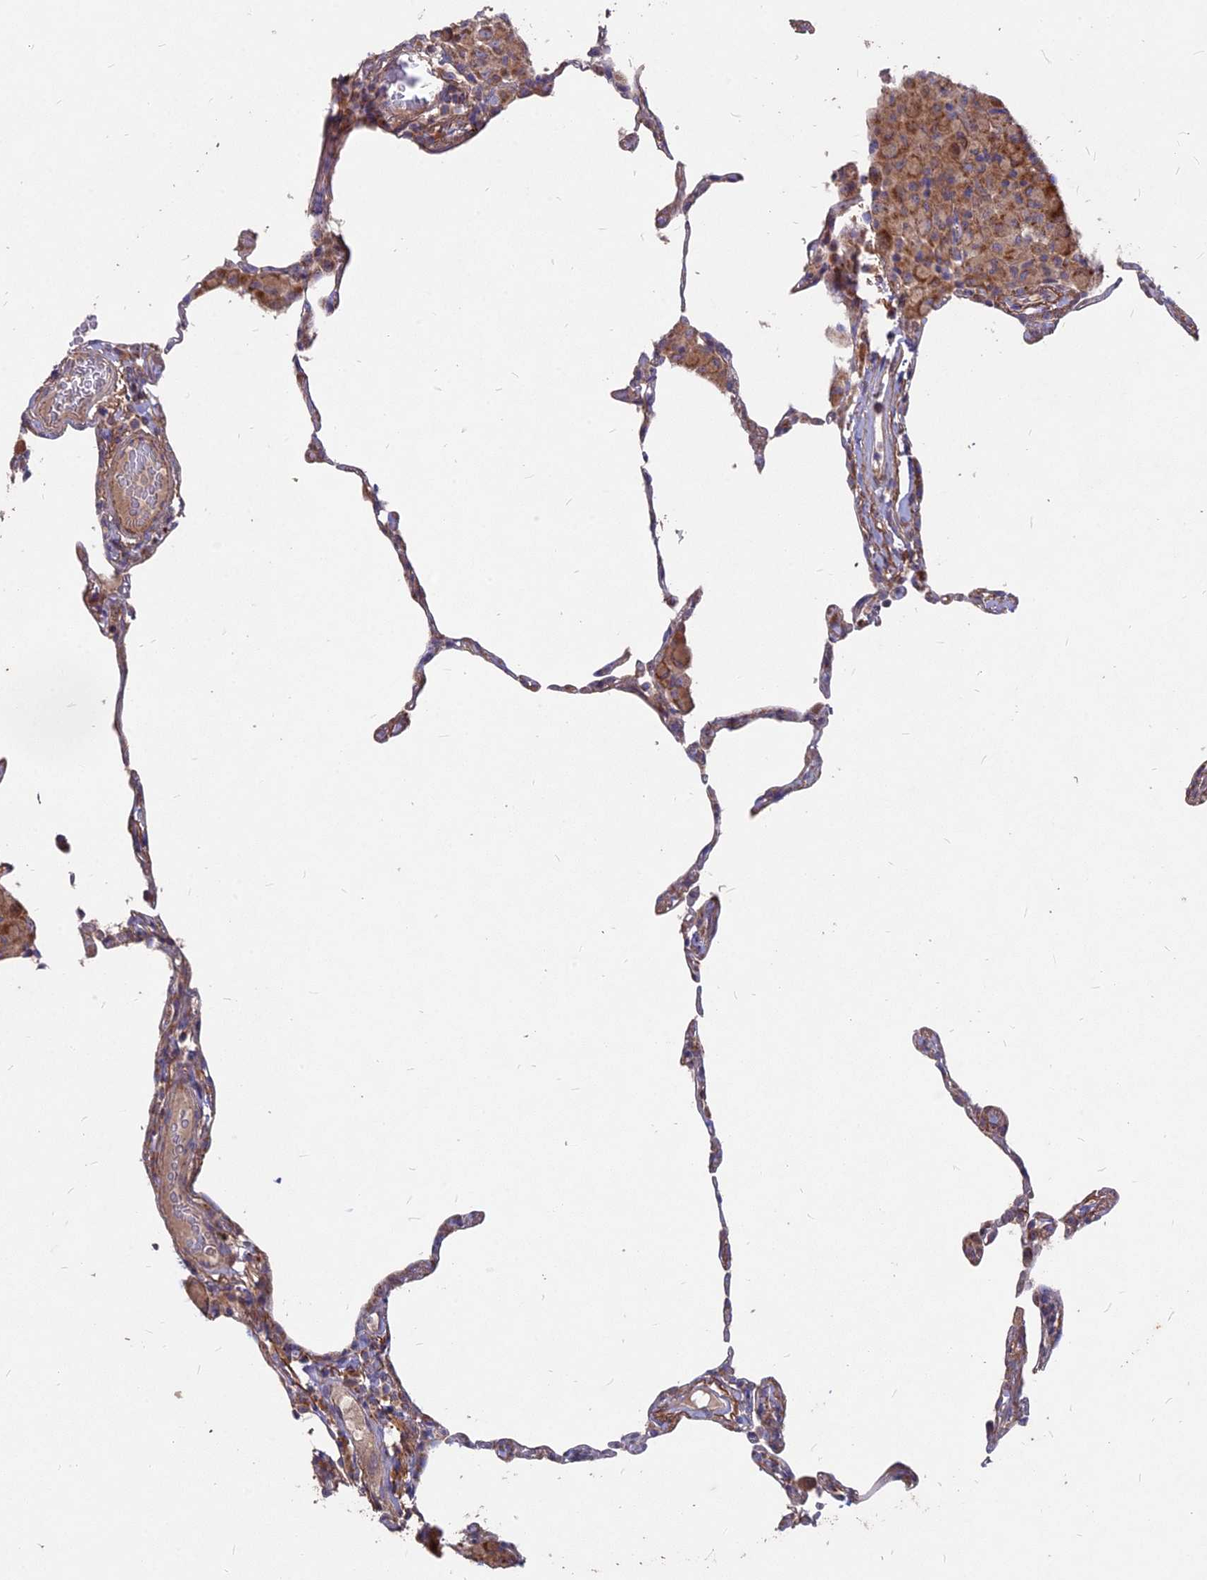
{"staining": {"intensity": "weak", "quantity": ">75%", "location": "cytoplasmic/membranous"}, "tissue": "lung", "cell_type": "Alveolar cells", "image_type": "normal", "snomed": [{"axis": "morphology", "description": "Normal tissue, NOS"}, {"axis": "topography", "description": "Lung"}], "caption": "Protein staining shows weak cytoplasmic/membranous positivity in approximately >75% of alveolar cells in unremarkable lung. Using DAB (3,3'-diaminobenzidine) (brown) and hematoxylin (blue) stains, captured at high magnification using brightfield microscopy.", "gene": "COX11", "patient": {"sex": "female", "age": 57}}